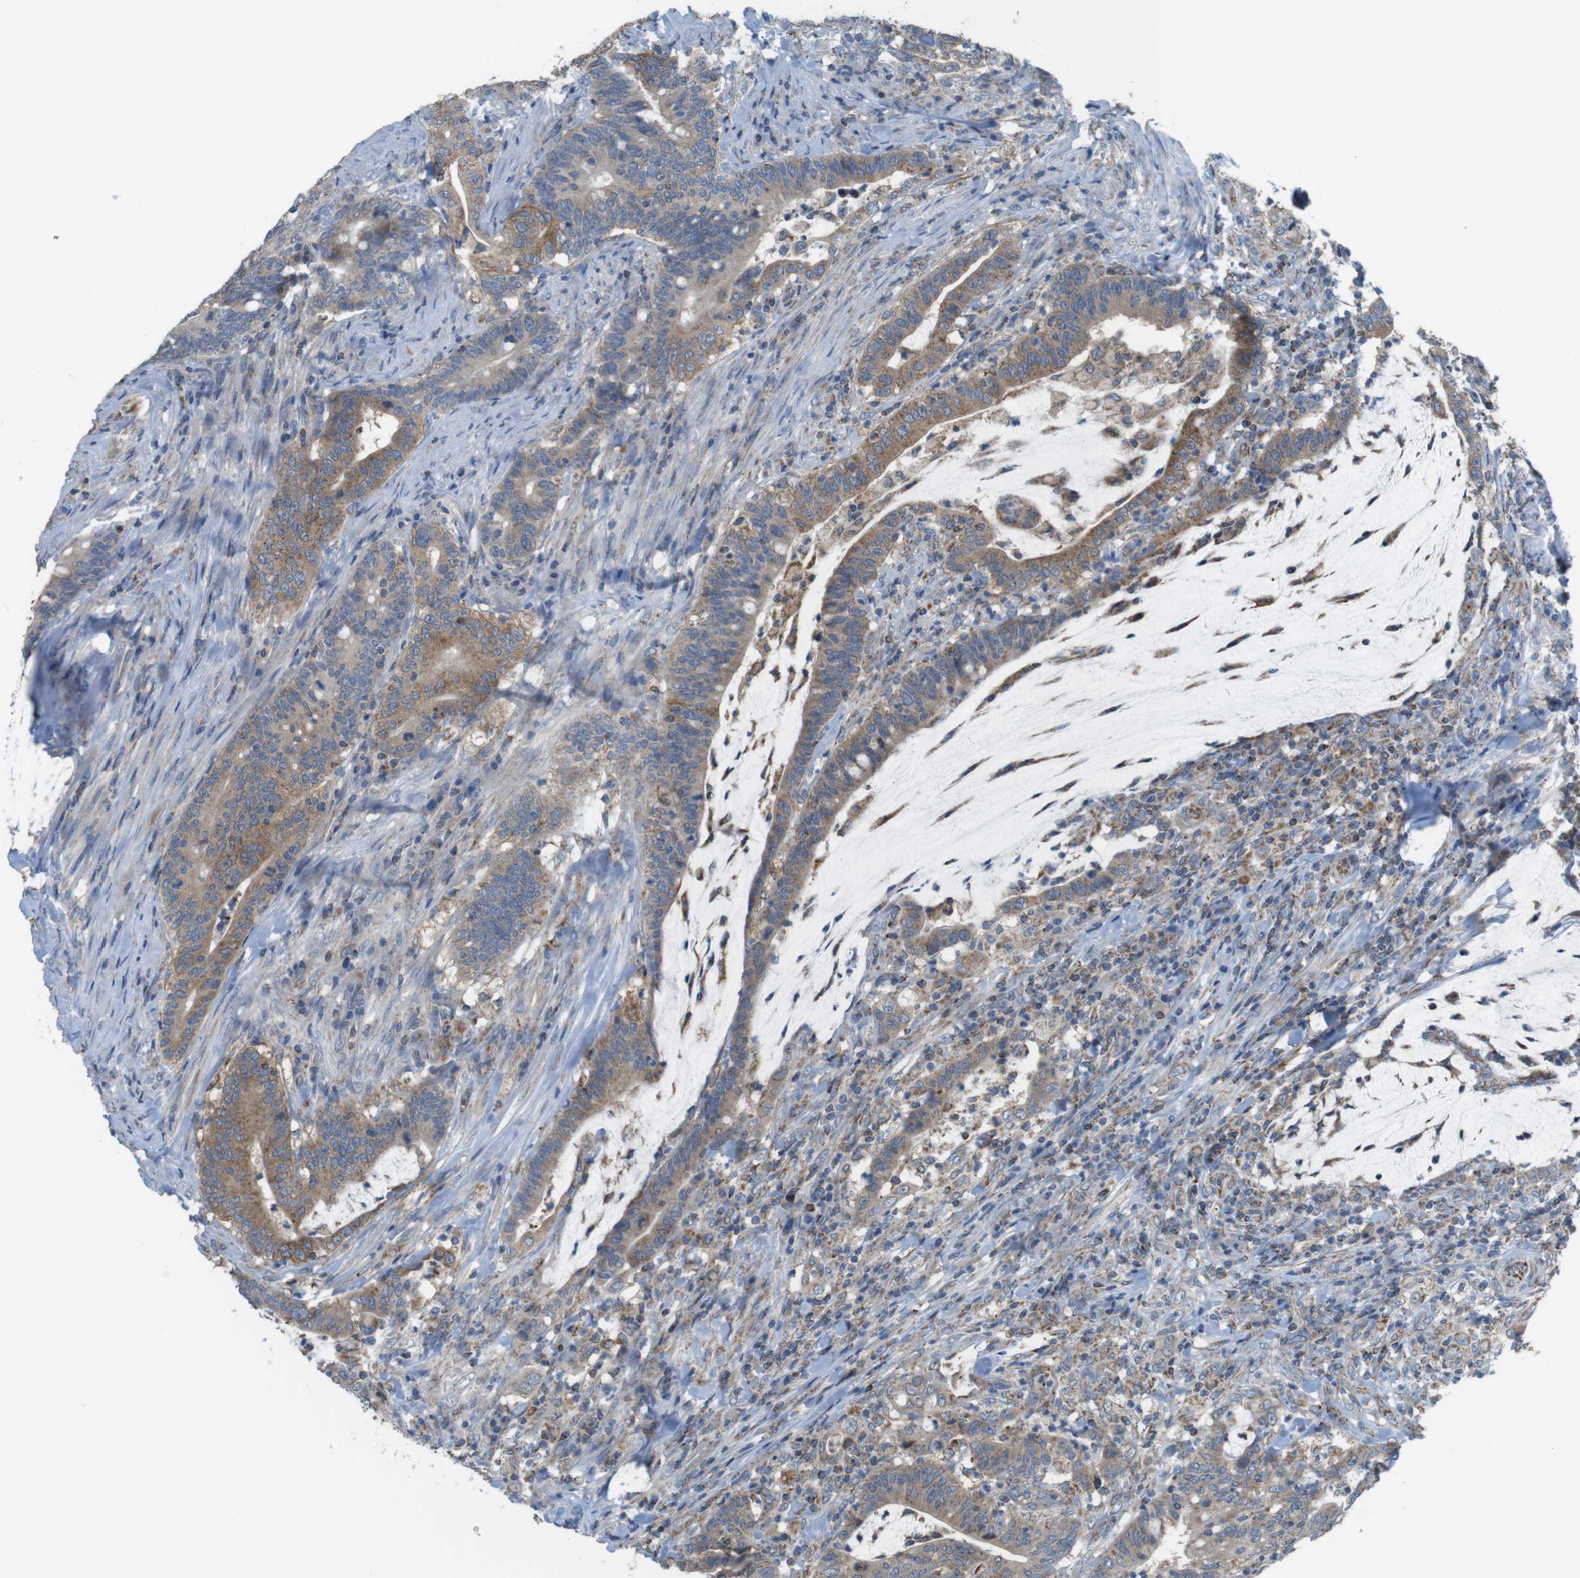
{"staining": {"intensity": "moderate", "quantity": ">75%", "location": "cytoplasmic/membranous"}, "tissue": "colorectal cancer", "cell_type": "Tumor cells", "image_type": "cancer", "snomed": [{"axis": "morphology", "description": "Normal tissue, NOS"}, {"axis": "morphology", "description": "Adenocarcinoma, NOS"}, {"axis": "topography", "description": "Colon"}], "caption": "The immunohistochemical stain shows moderate cytoplasmic/membranous positivity in tumor cells of colorectal cancer (adenocarcinoma) tissue. (DAB (3,3'-diaminobenzidine) IHC, brown staining for protein, blue staining for nuclei).", "gene": "GRIK2", "patient": {"sex": "female", "age": 66}}